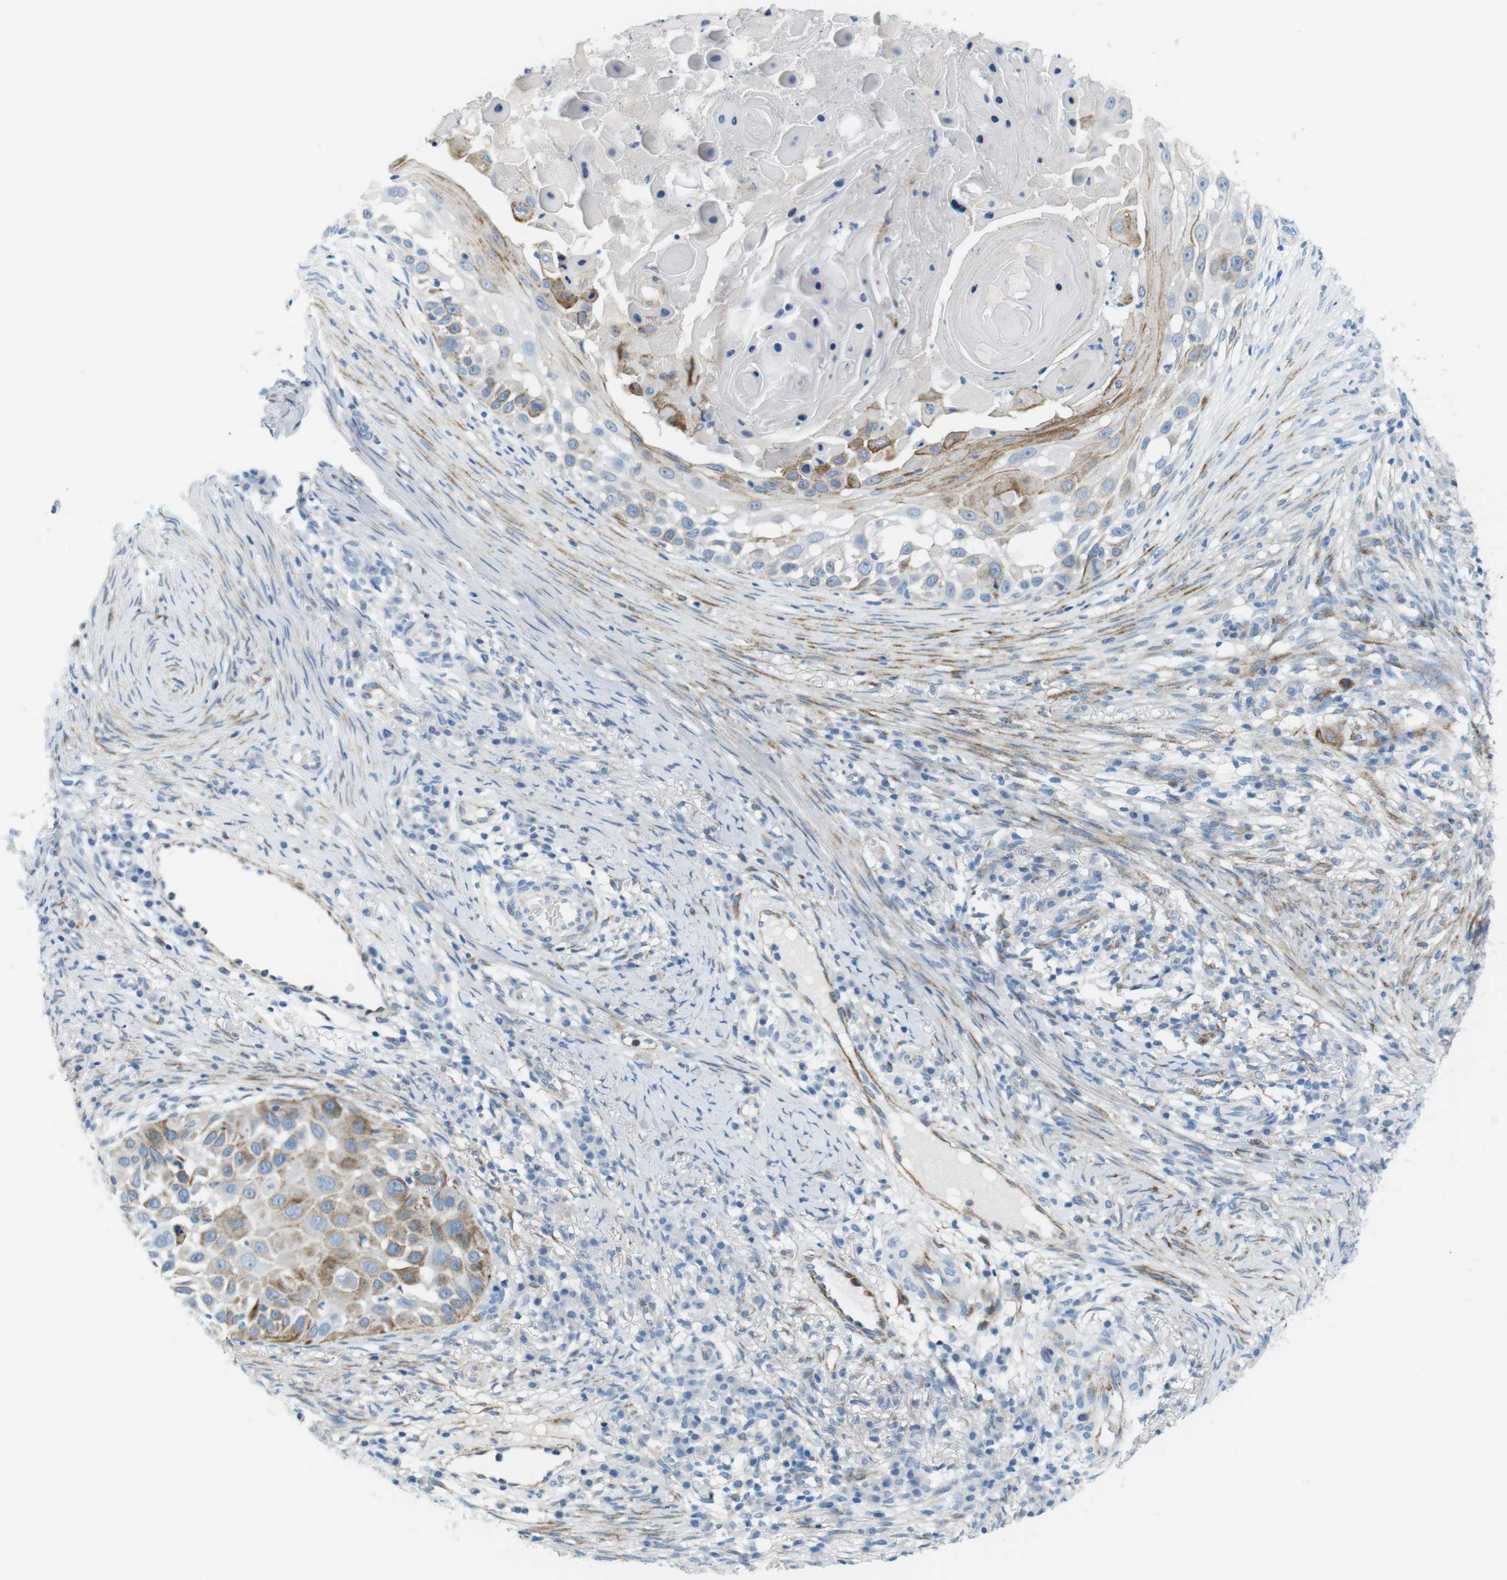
{"staining": {"intensity": "moderate", "quantity": "25%-75%", "location": "cytoplasmic/membranous"}, "tissue": "skin cancer", "cell_type": "Tumor cells", "image_type": "cancer", "snomed": [{"axis": "morphology", "description": "Squamous cell carcinoma, NOS"}, {"axis": "topography", "description": "Skin"}], "caption": "IHC (DAB) staining of skin cancer displays moderate cytoplasmic/membranous protein positivity in about 25%-75% of tumor cells.", "gene": "MYH9", "patient": {"sex": "female", "age": 44}}